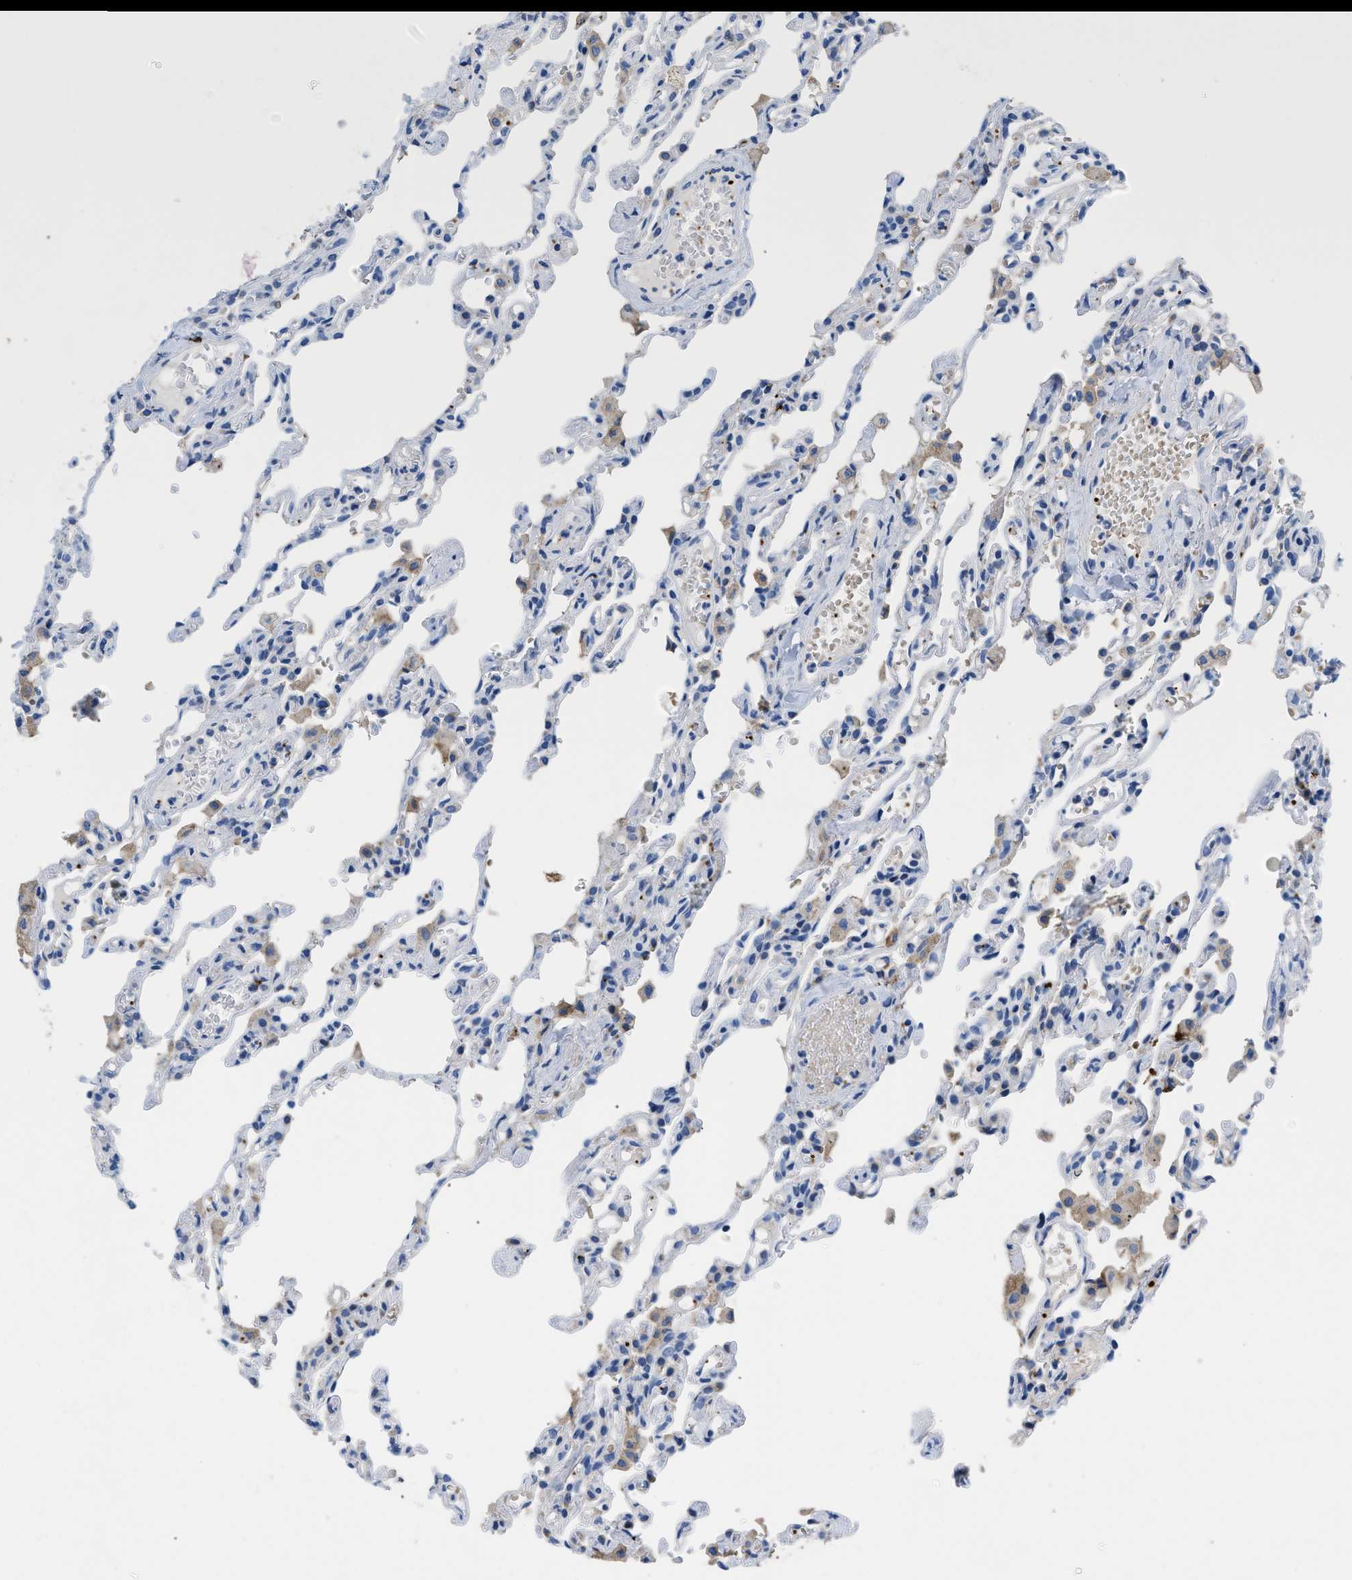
{"staining": {"intensity": "negative", "quantity": "none", "location": "none"}, "tissue": "lung", "cell_type": "Alveolar cells", "image_type": "normal", "snomed": [{"axis": "morphology", "description": "Normal tissue, NOS"}, {"axis": "topography", "description": "Lung"}], "caption": "An immunohistochemistry (IHC) micrograph of benign lung is shown. There is no staining in alveolar cells of lung. Nuclei are stained in blue.", "gene": "FGF18", "patient": {"sex": "male", "age": 21}}